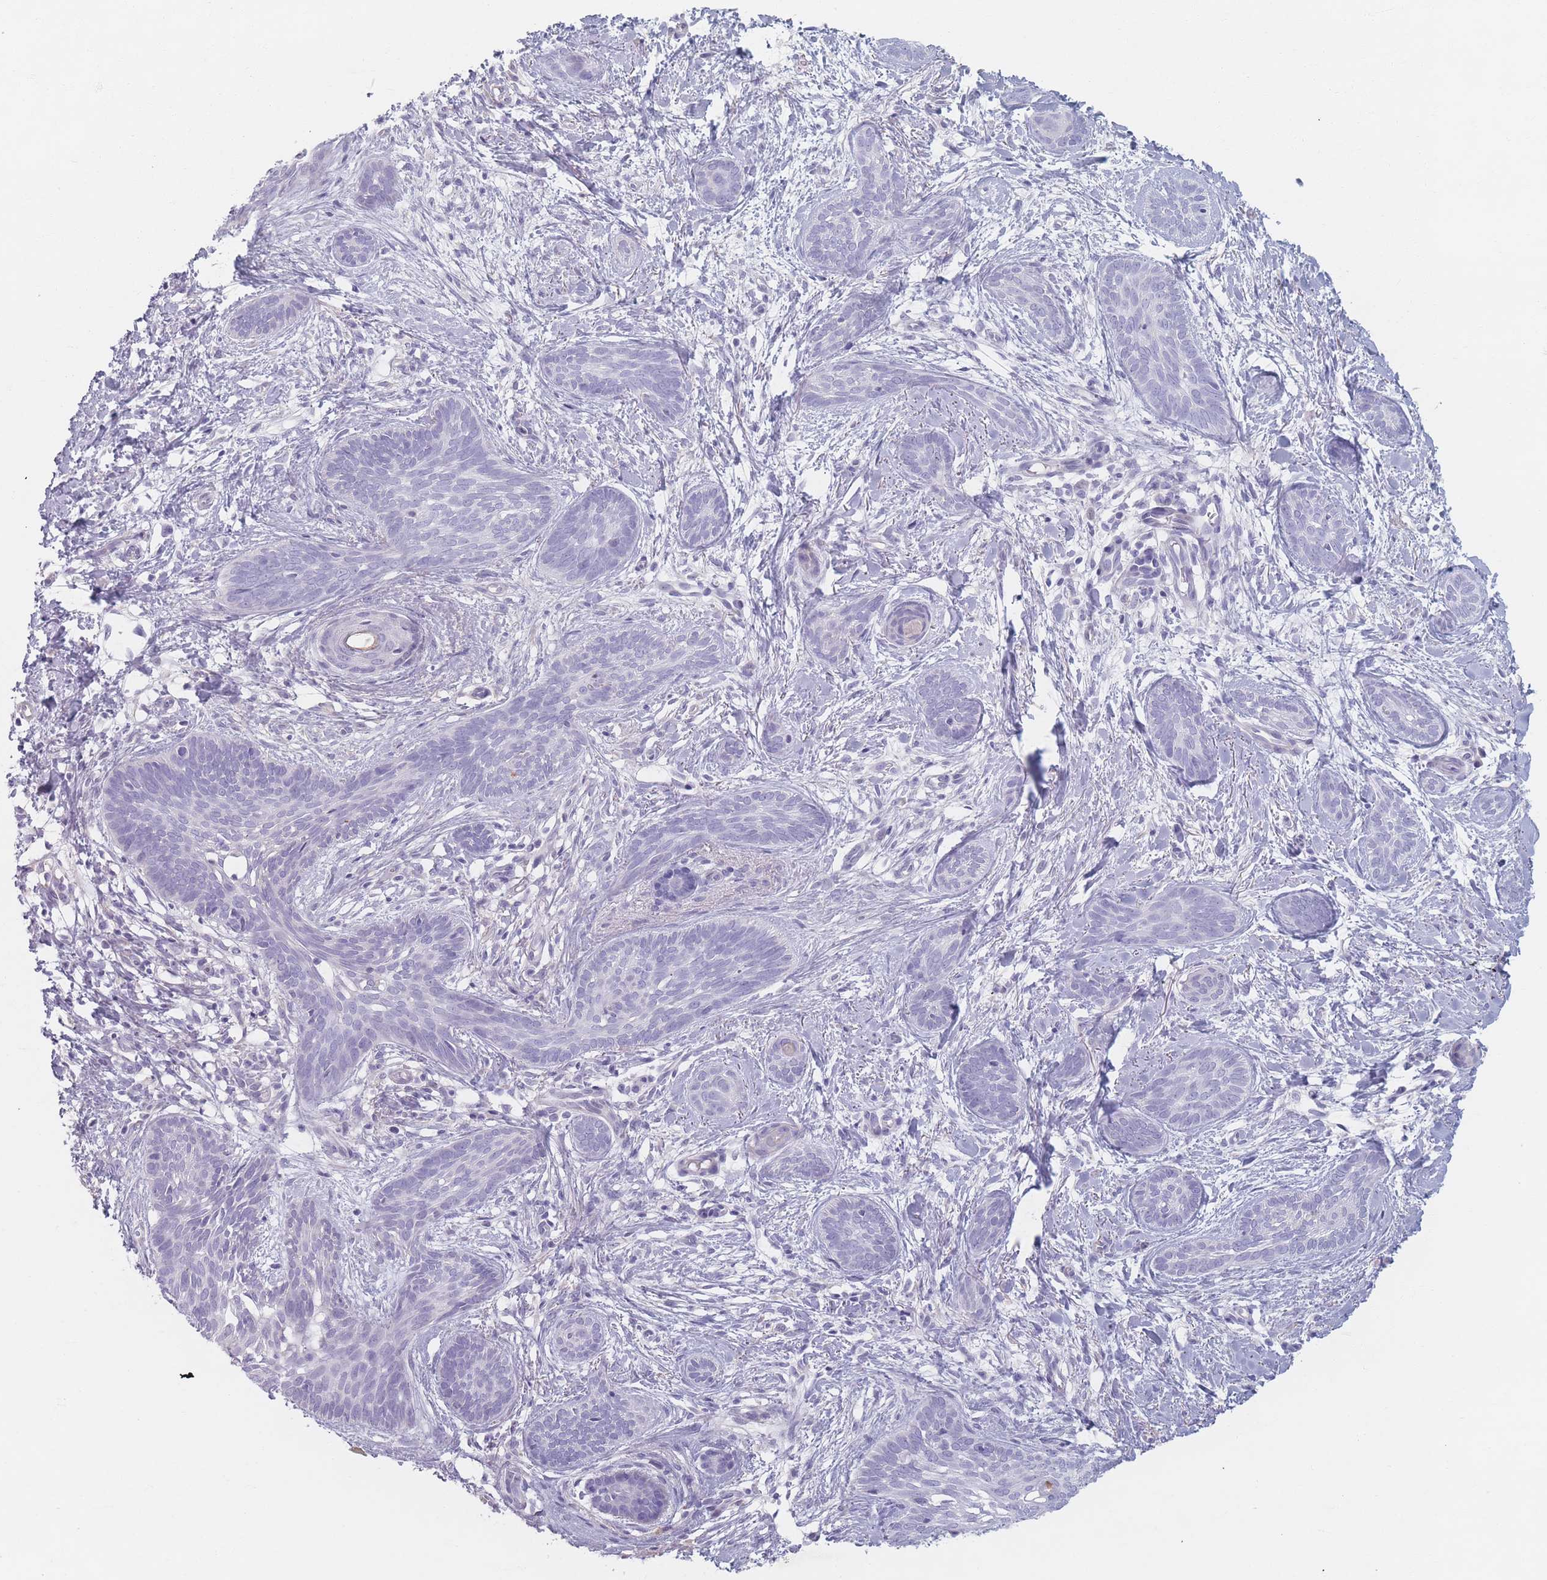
{"staining": {"intensity": "negative", "quantity": "none", "location": "none"}, "tissue": "skin cancer", "cell_type": "Tumor cells", "image_type": "cancer", "snomed": [{"axis": "morphology", "description": "Basal cell carcinoma"}, {"axis": "topography", "description": "Skin"}], "caption": "IHC of skin cancer shows no positivity in tumor cells.", "gene": "PIGM", "patient": {"sex": "female", "age": 81}}